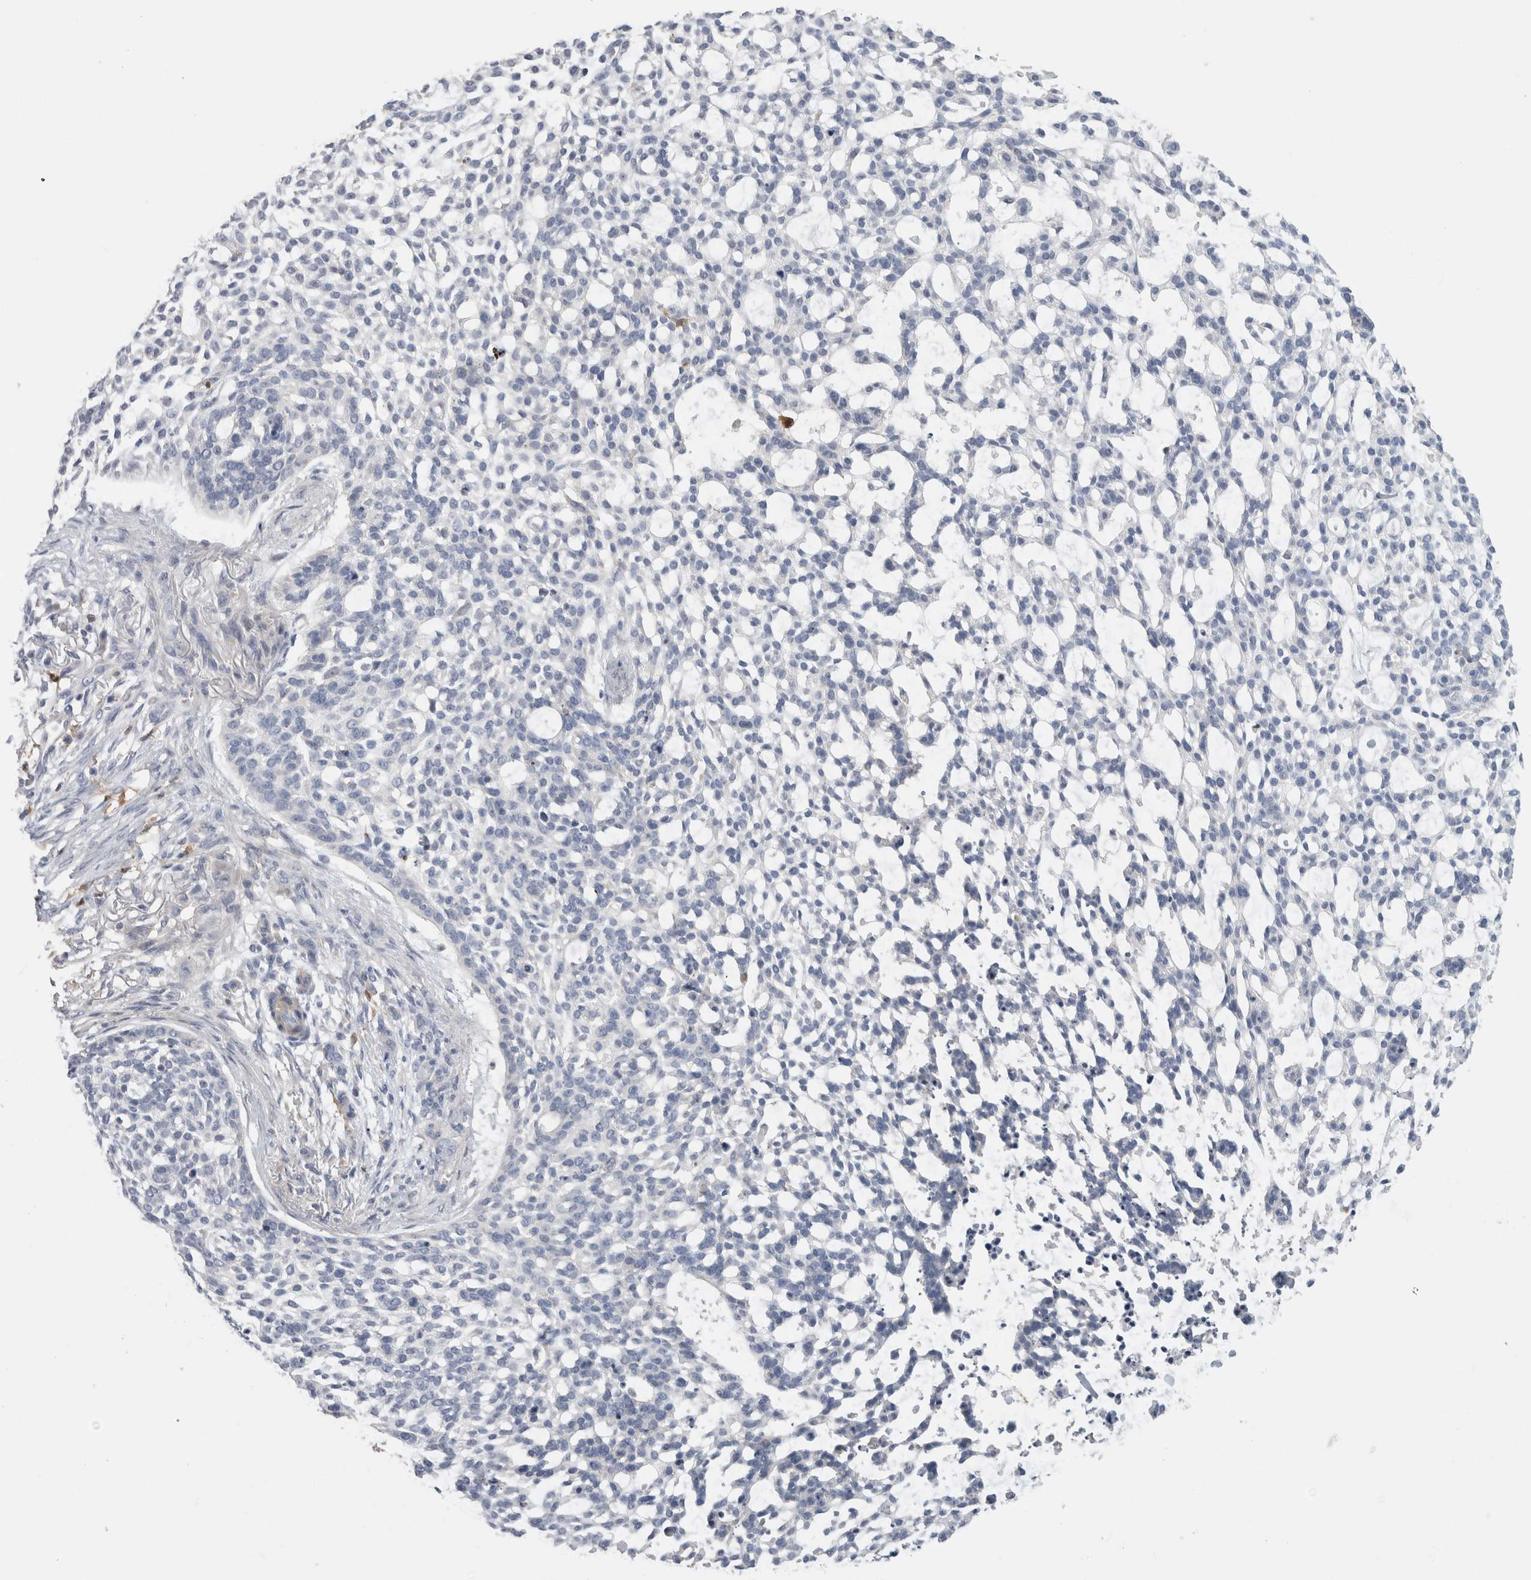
{"staining": {"intensity": "negative", "quantity": "none", "location": "none"}, "tissue": "skin cancer", "cell_type": "Tumor cells", "image_type": "cancer", "snomed": [{"axis": "morphology", "description": "Basal cell carcinoma"}, {"axis": "topography", "description": "Skin"}], "caption": "Protein analysis of skin cancer (basal cell carcinoma) shows no significant positivity in tumor cells.", "gene": "SLC20A2", "patient": {"sex": "female", "age": 64}}